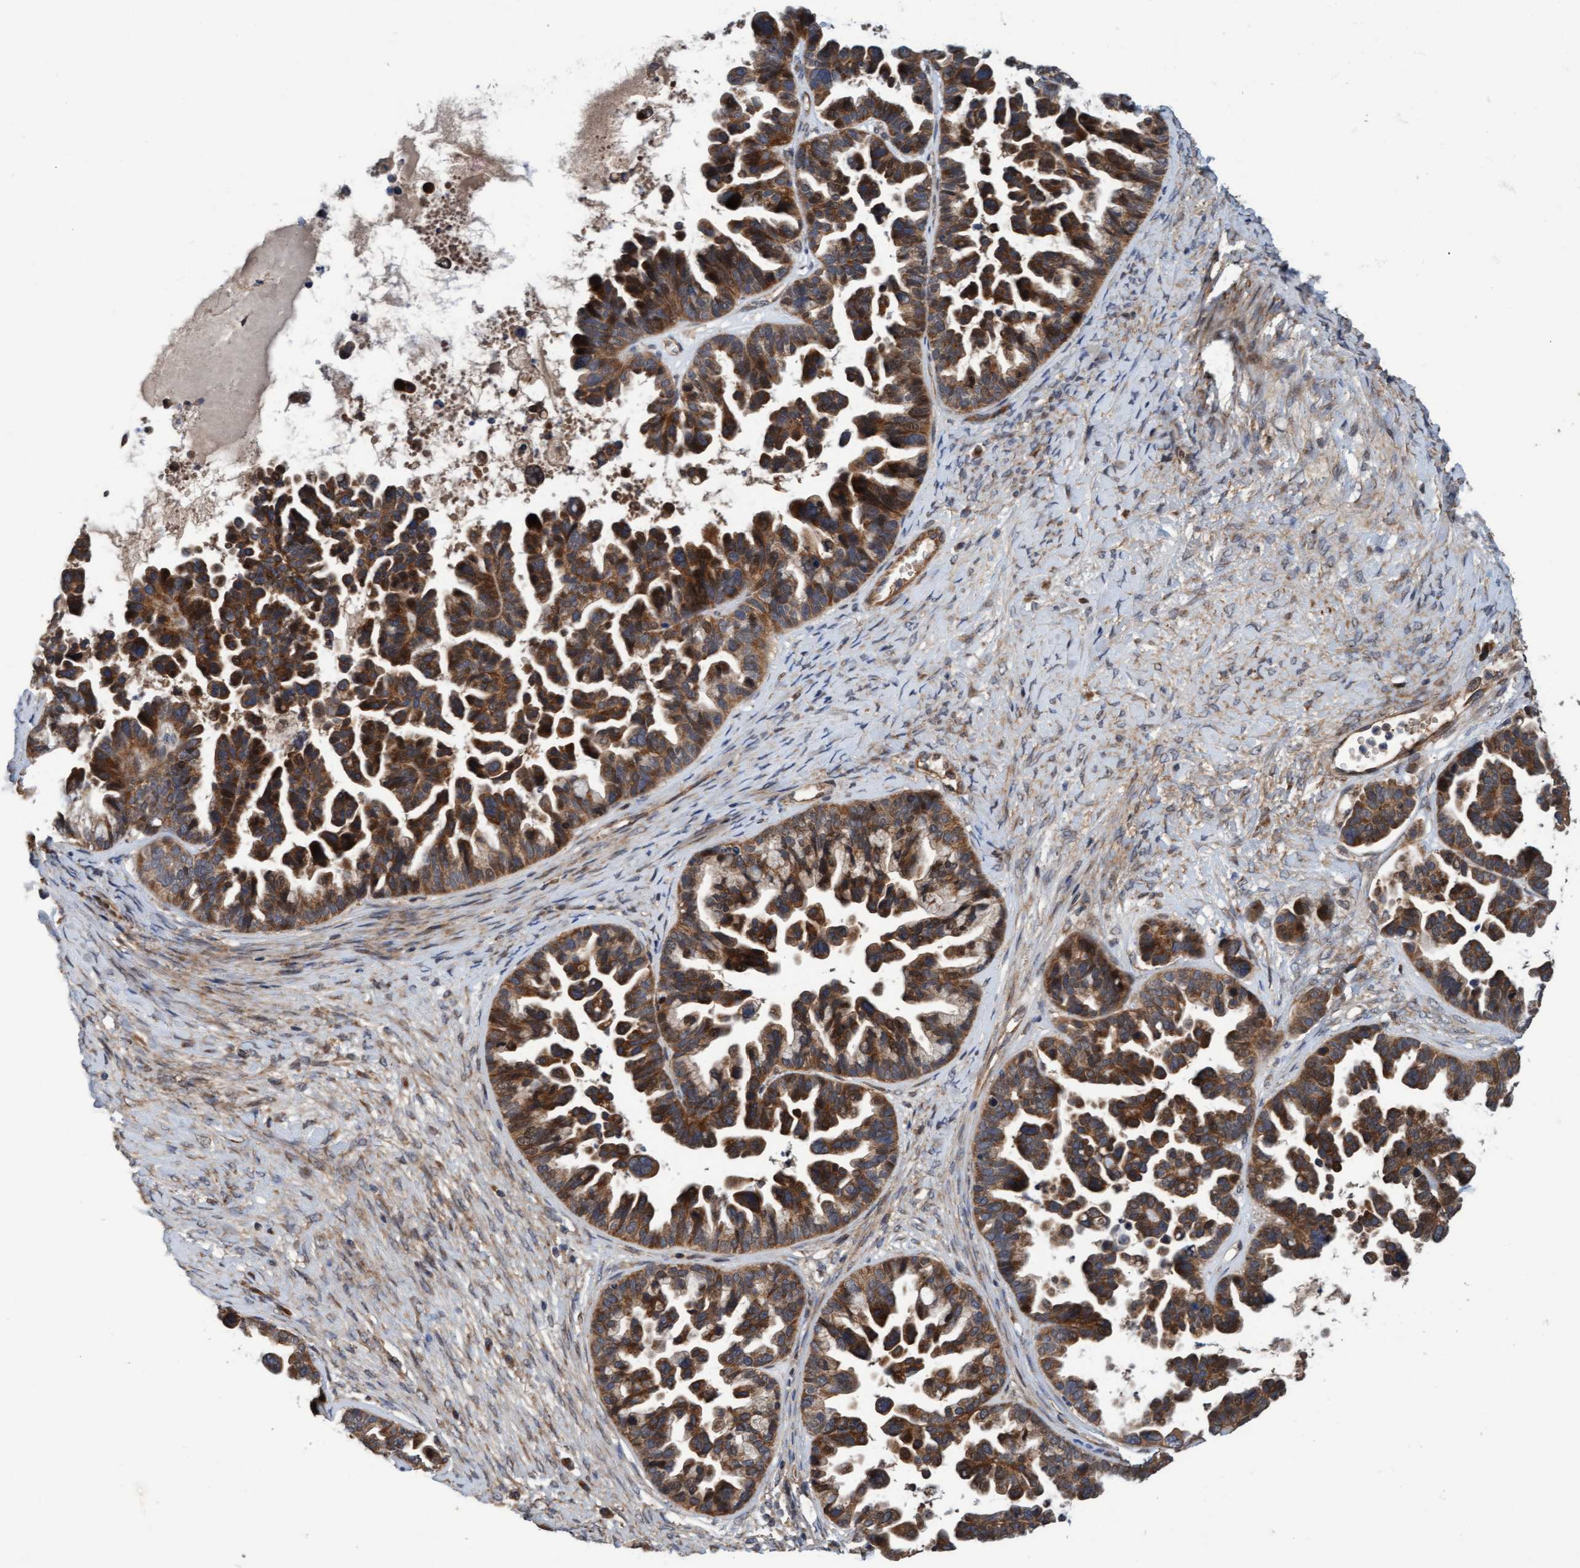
{"staining": {"intensity": "moderate", "quantity": ">75%", "location": "cytoplasmic/membranous"}, "tissue": "ovarian cancer", "cell_type": "Tumor cells", "image_type": "cancer", "snomed": [{"axis": "morphology", "description": "Cystadenocarcinoma, serous, NOS"}, {"axis": "topography", "description": "Ovary"}], "caption": "The photomicrograph exhibits immunohistochemical staining of ovarian cancer (serous cystadenocarcinoma). There is moderate cytoplasmic/membranous positivity is appreciated in approximately >75% of tumor cells. (brown staining indicates protein expression, while blue staining denotes nuclei).", "gene": "MLXIP", "patient": {"sex": "female", "age": 56}}